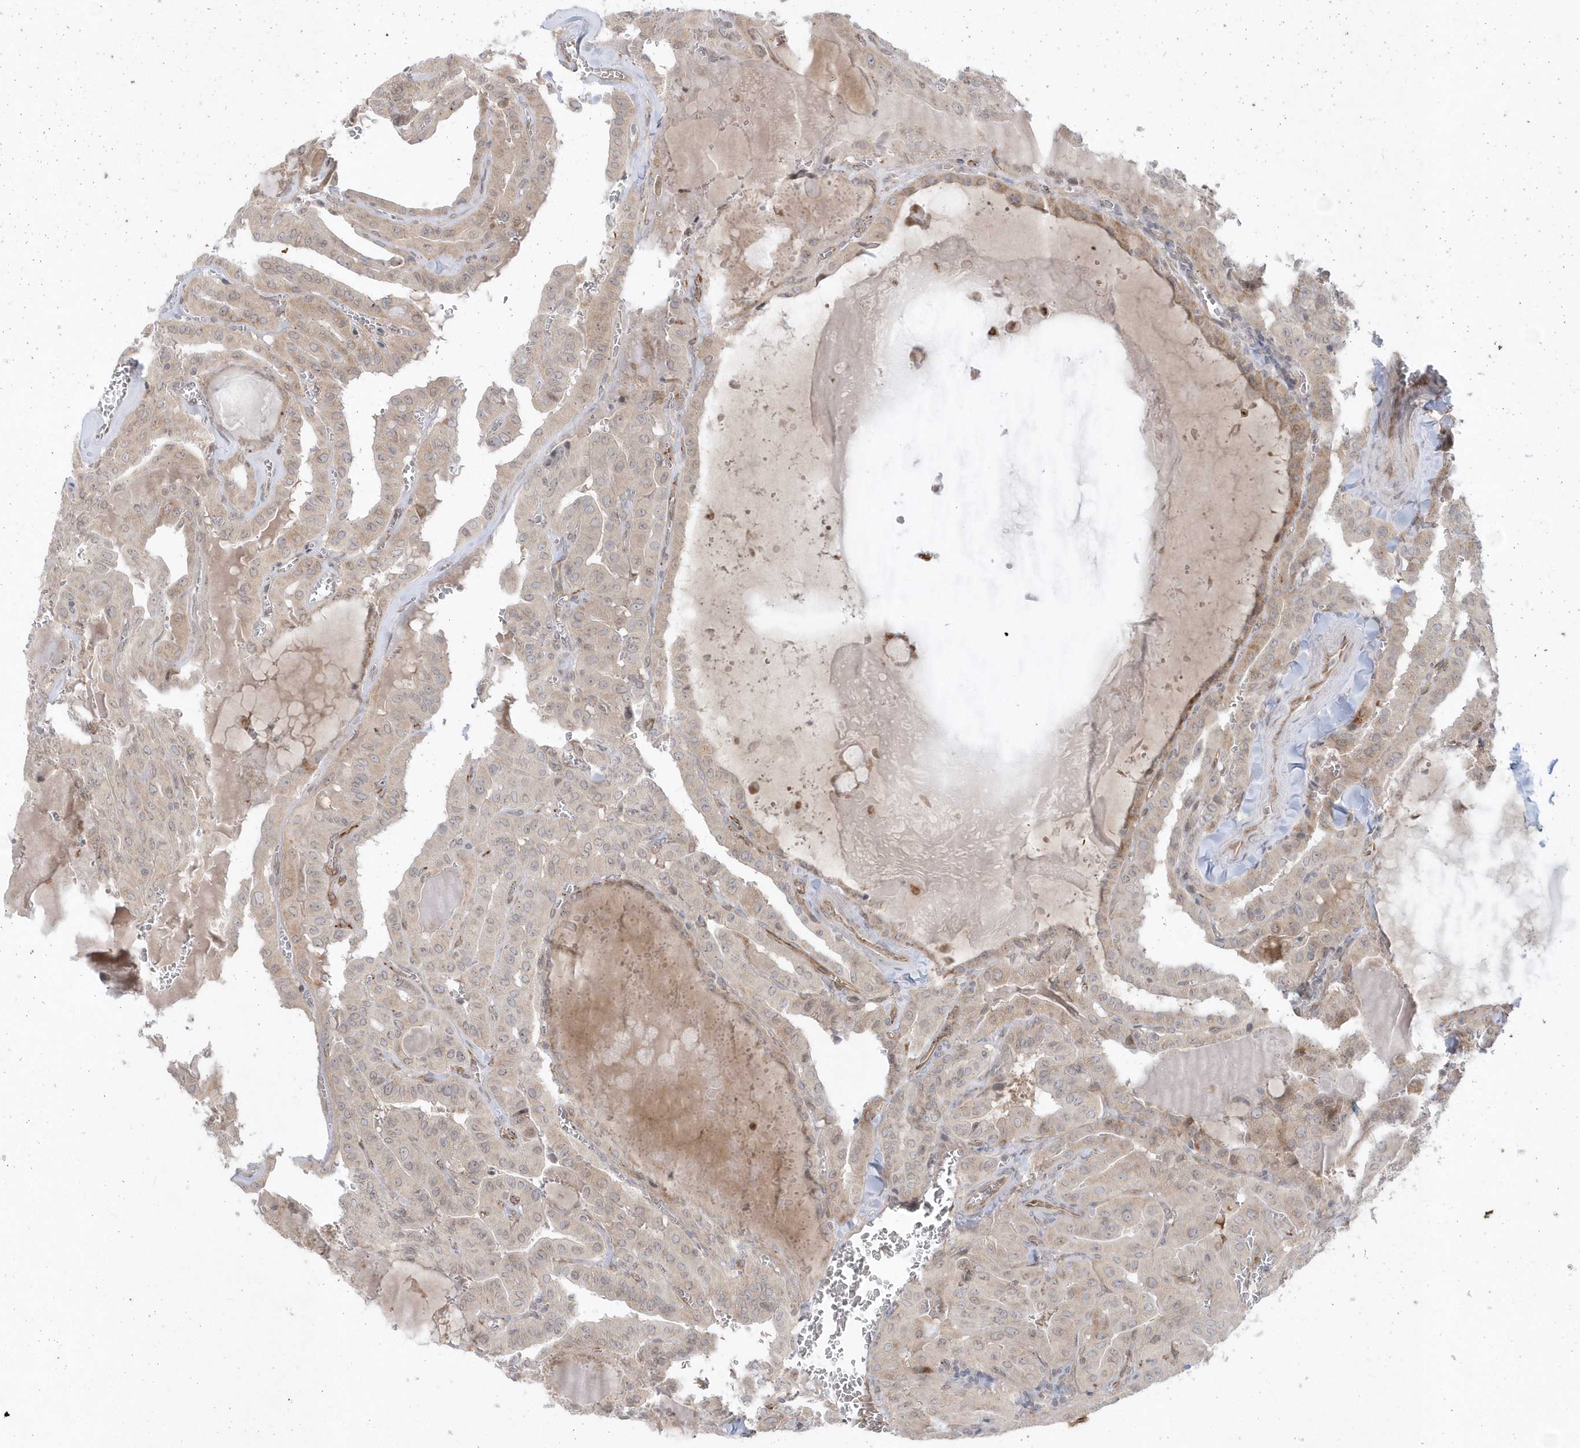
{"staining": {"intensity": "weak", "quantity": ">75%", "location": "cytoplasmic/membranous"}, "tissue": "thyroid cancer", "cell_type": "Tumor cells", "image_type": "cancer", "snomed": [{"axis": "morphology", "description": "Papillary adenocarcinoma, NOS"}, {"axis": "topography", "description": "Thyroid gland"}], "caption": "Thyroid cancer (papillary adenocarcinoma) was stained to show a protein in brown. There is low levels of weak cytoplasmic/membranous positivity in approximately >75% of tumor cells.", "gene": "DHX57", "patient": {"sex": "male", "age": 52}}